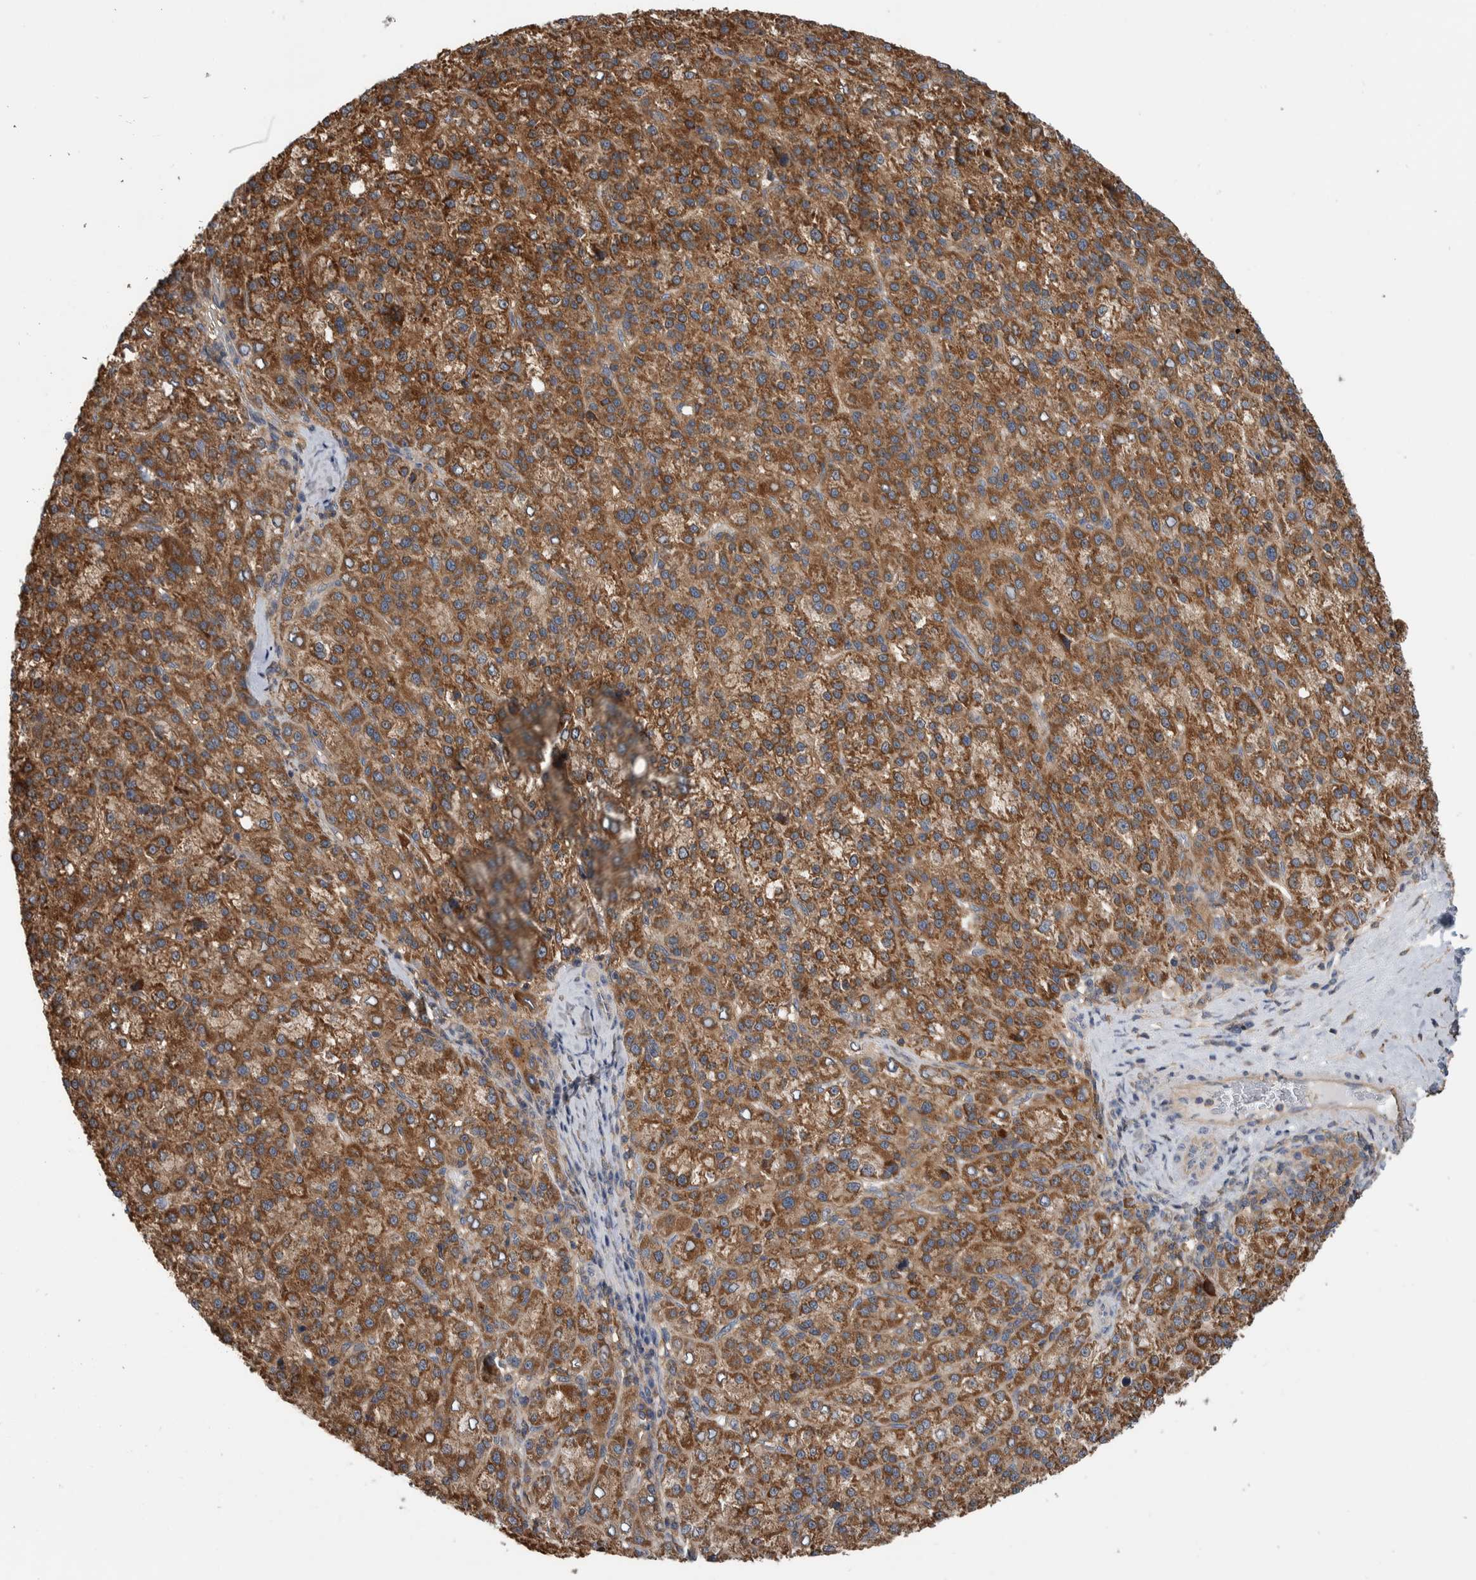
{"staining": {"intensity": "moderate", "quantity": ">75%", "location": "cytoplasmic/membranous"}, "tissue": "liver cancer", "cell_type": "Tumor cells", "image_type": "cancer", "snomed": [{"axis": "morphology", "description": "Carcinoma, Hepatocellular, NOS"}, {"axis": "topography", "description": "Liver"}], "caption": "Liver cancer was stained to show a protein in brown. There is medium levels of moderate cytoplasmic/membranous staining in approximately >75% of tumor cells. (Stains: DAB (3,3'-diaminobenzidine) in brown, nuclei in blue, Microscopy: brightfield microscopy at high magnification).", "gene": "SDCBP", "patient": {"sex": "female", "age": 58}}